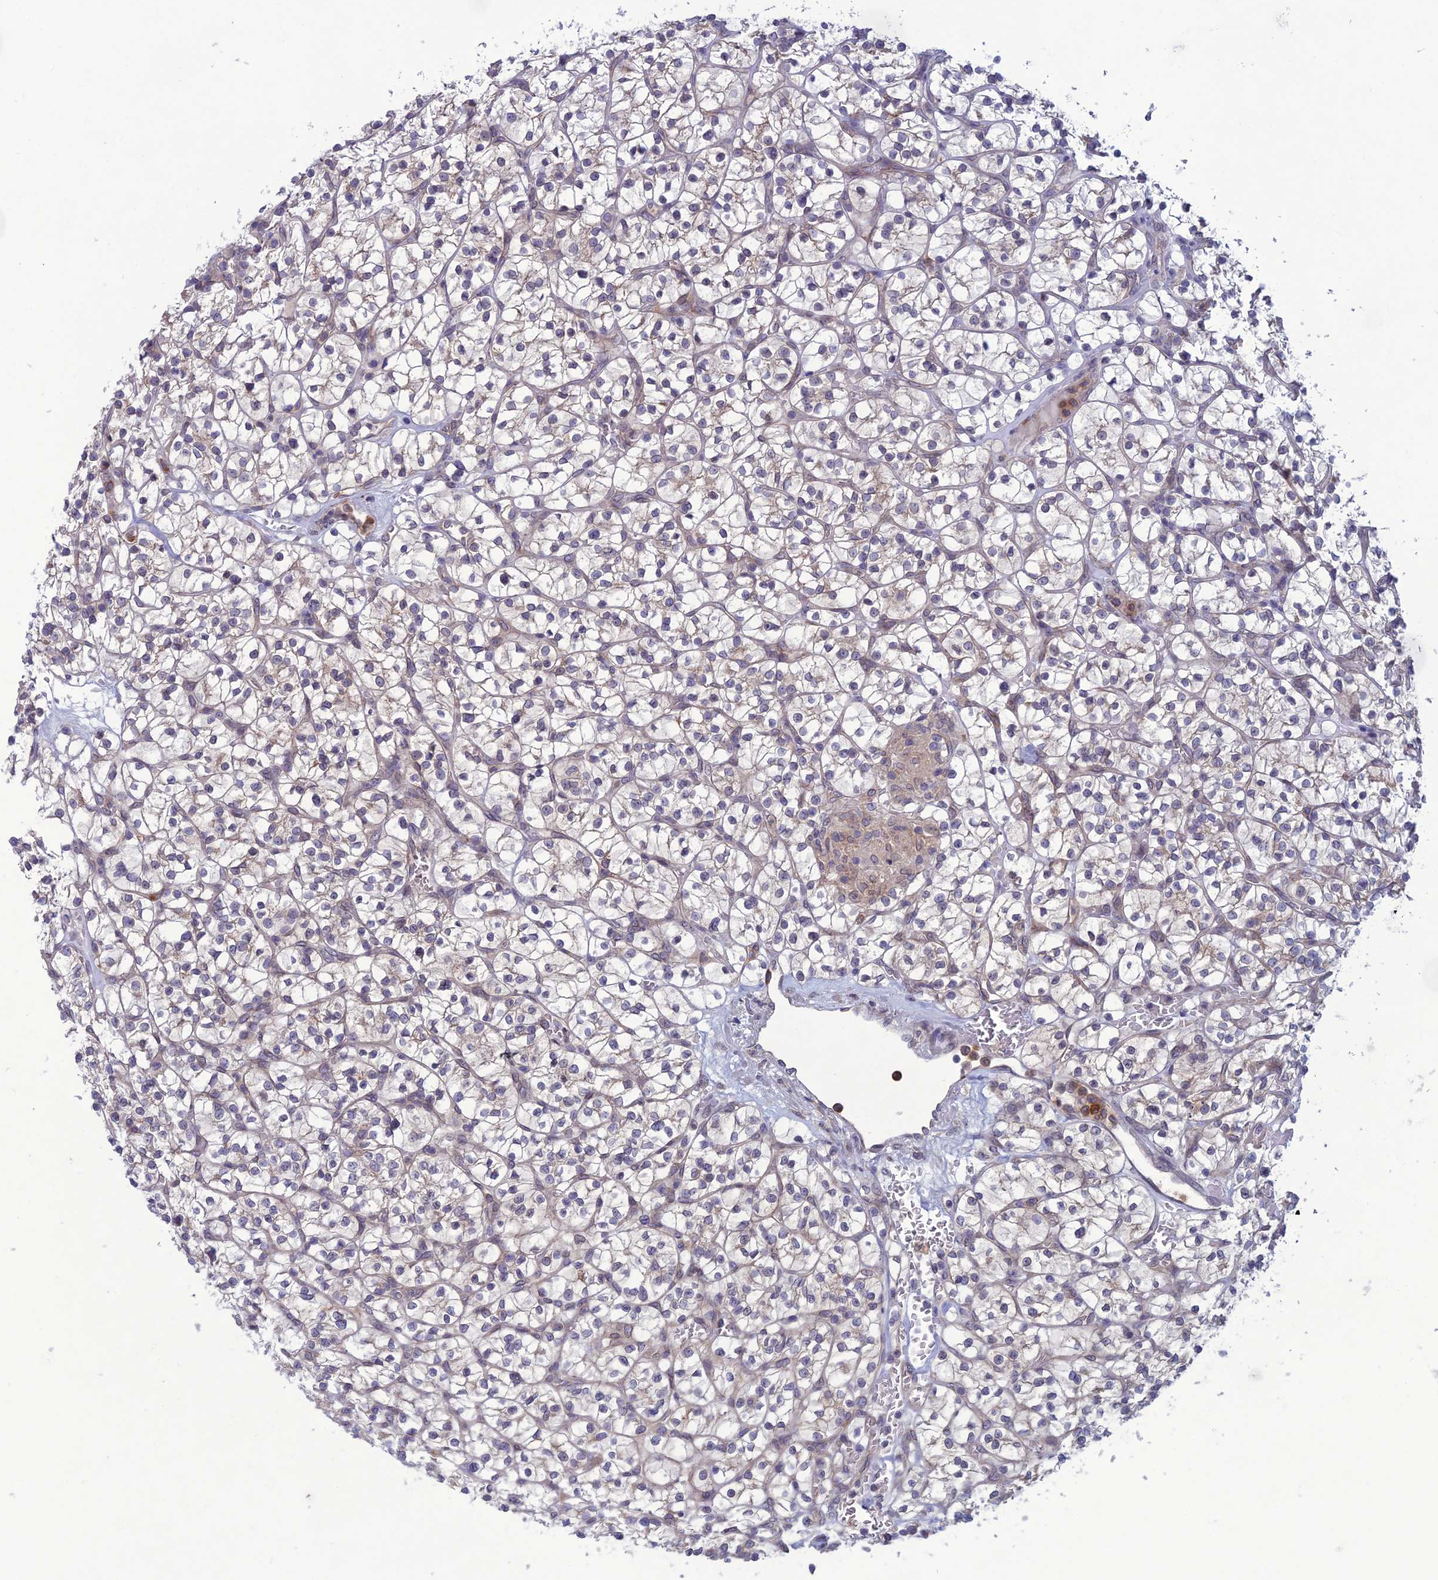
{"staining": {"intensity": "weak", "quantity": "<25%", "location": "cytoplasmic/membranous"}, "tissue": "renal cancer", "cell_type": "Tumor cells", "image_type": "cancer", "snomed": [{"axis": "morphology", "description": "Adenocarcinoma, NOS"}, {"axis": "topography", "description": "Kidney"}], "caption": "High power microscopy micrograph of an IHC photomicrograph of adenocarcinoma (renal), revealing no significant staining in tumor cells.", "gene": "WDR46", "patient": {"sex": "female", "age": 64}}